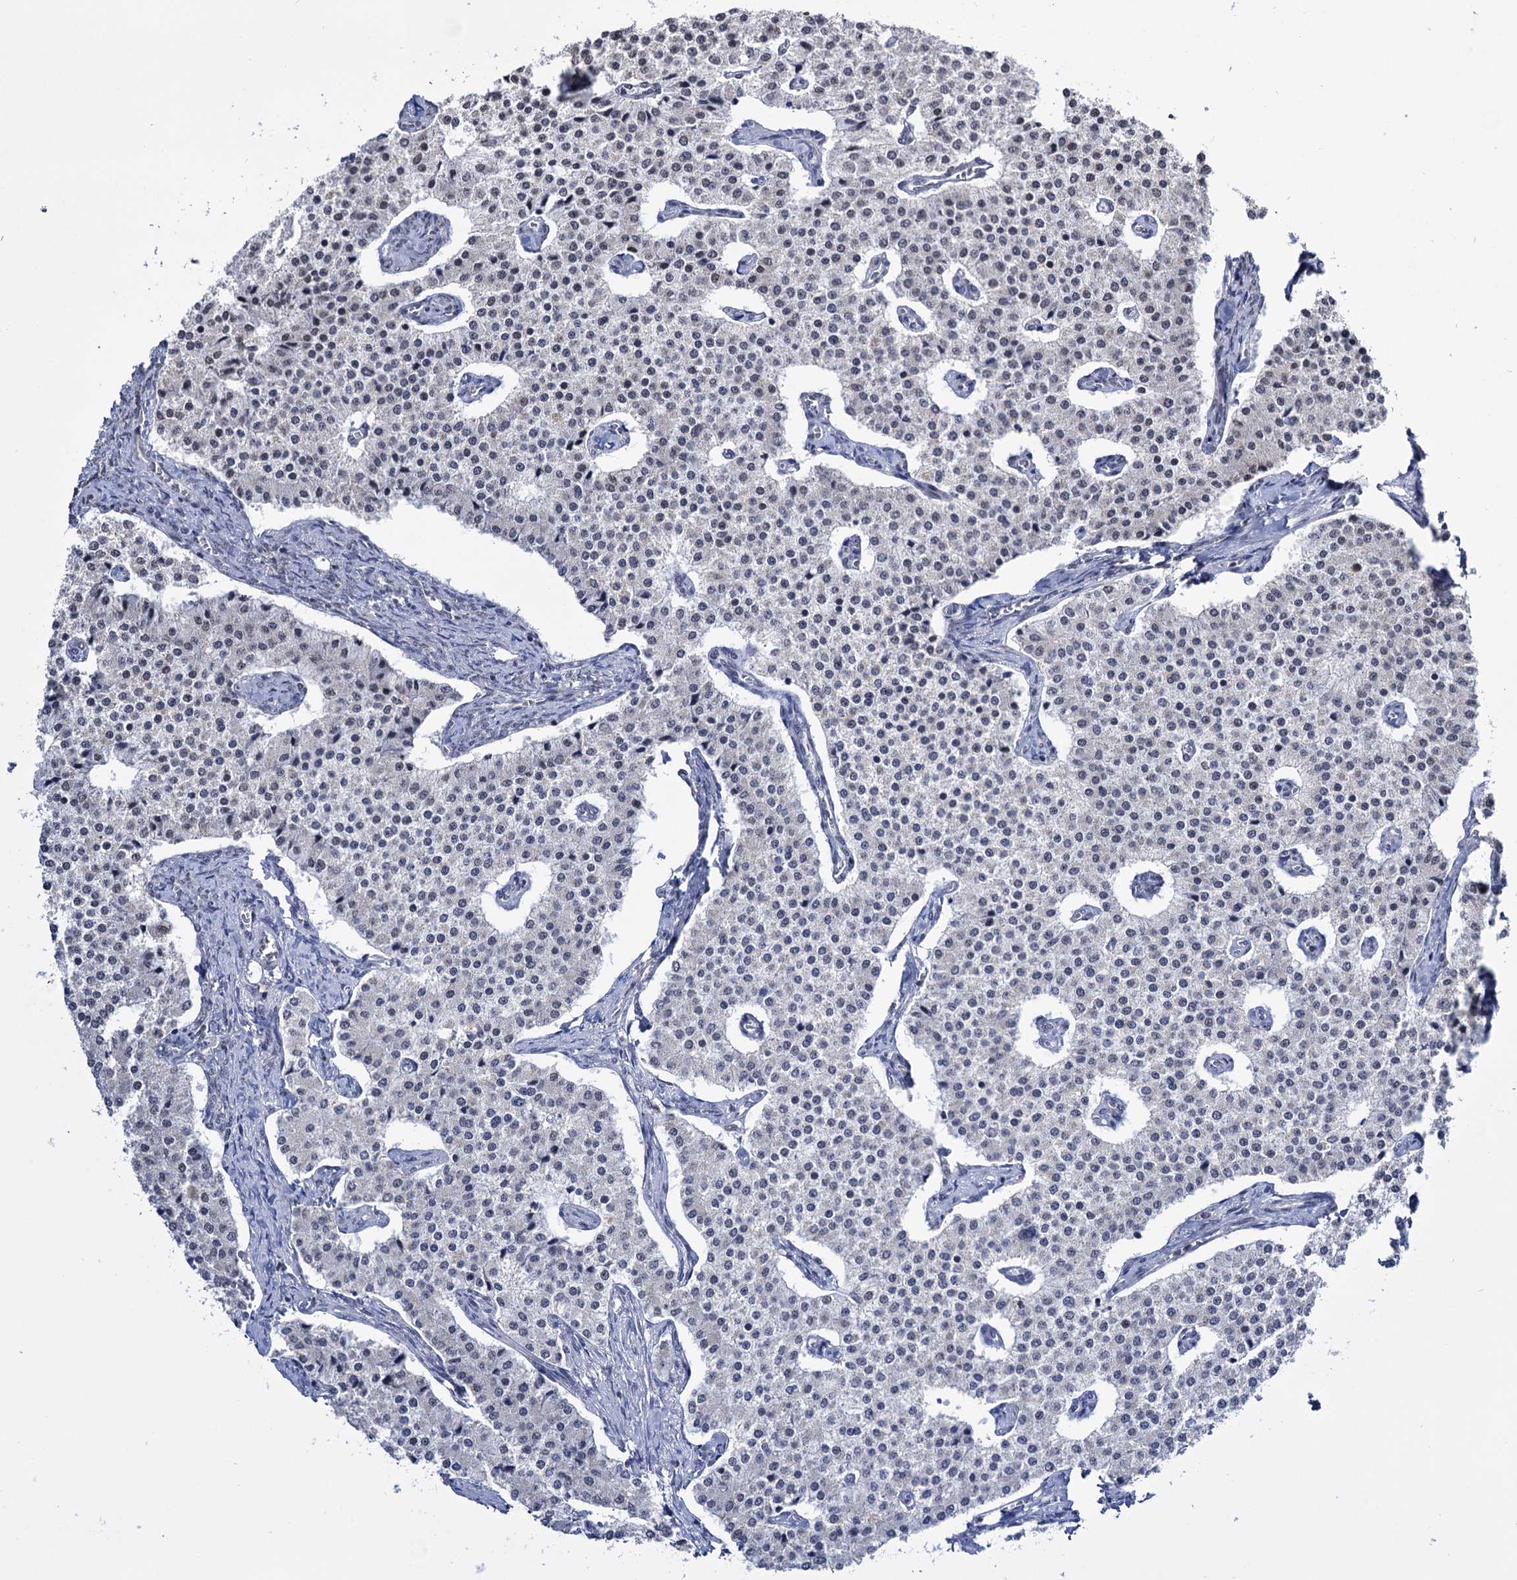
{"staining": {"intensity": "negative", "quantity": "none", "location": "none"}, "tissue": "carcinoid", "cell_type": "Tumor cells", "image_type": "cancer", "snomed": [{"axis": "morphology", "description": "Carcinoid, malignant, NOS"}, {"axis": "topography", "description": "Colon"}], "caption": "The micrograph shows no significant positivity in tumor cells of malignant carcinoid.", "gene": "ABHD10", "patient": {"sex": "female", "age": 52}}